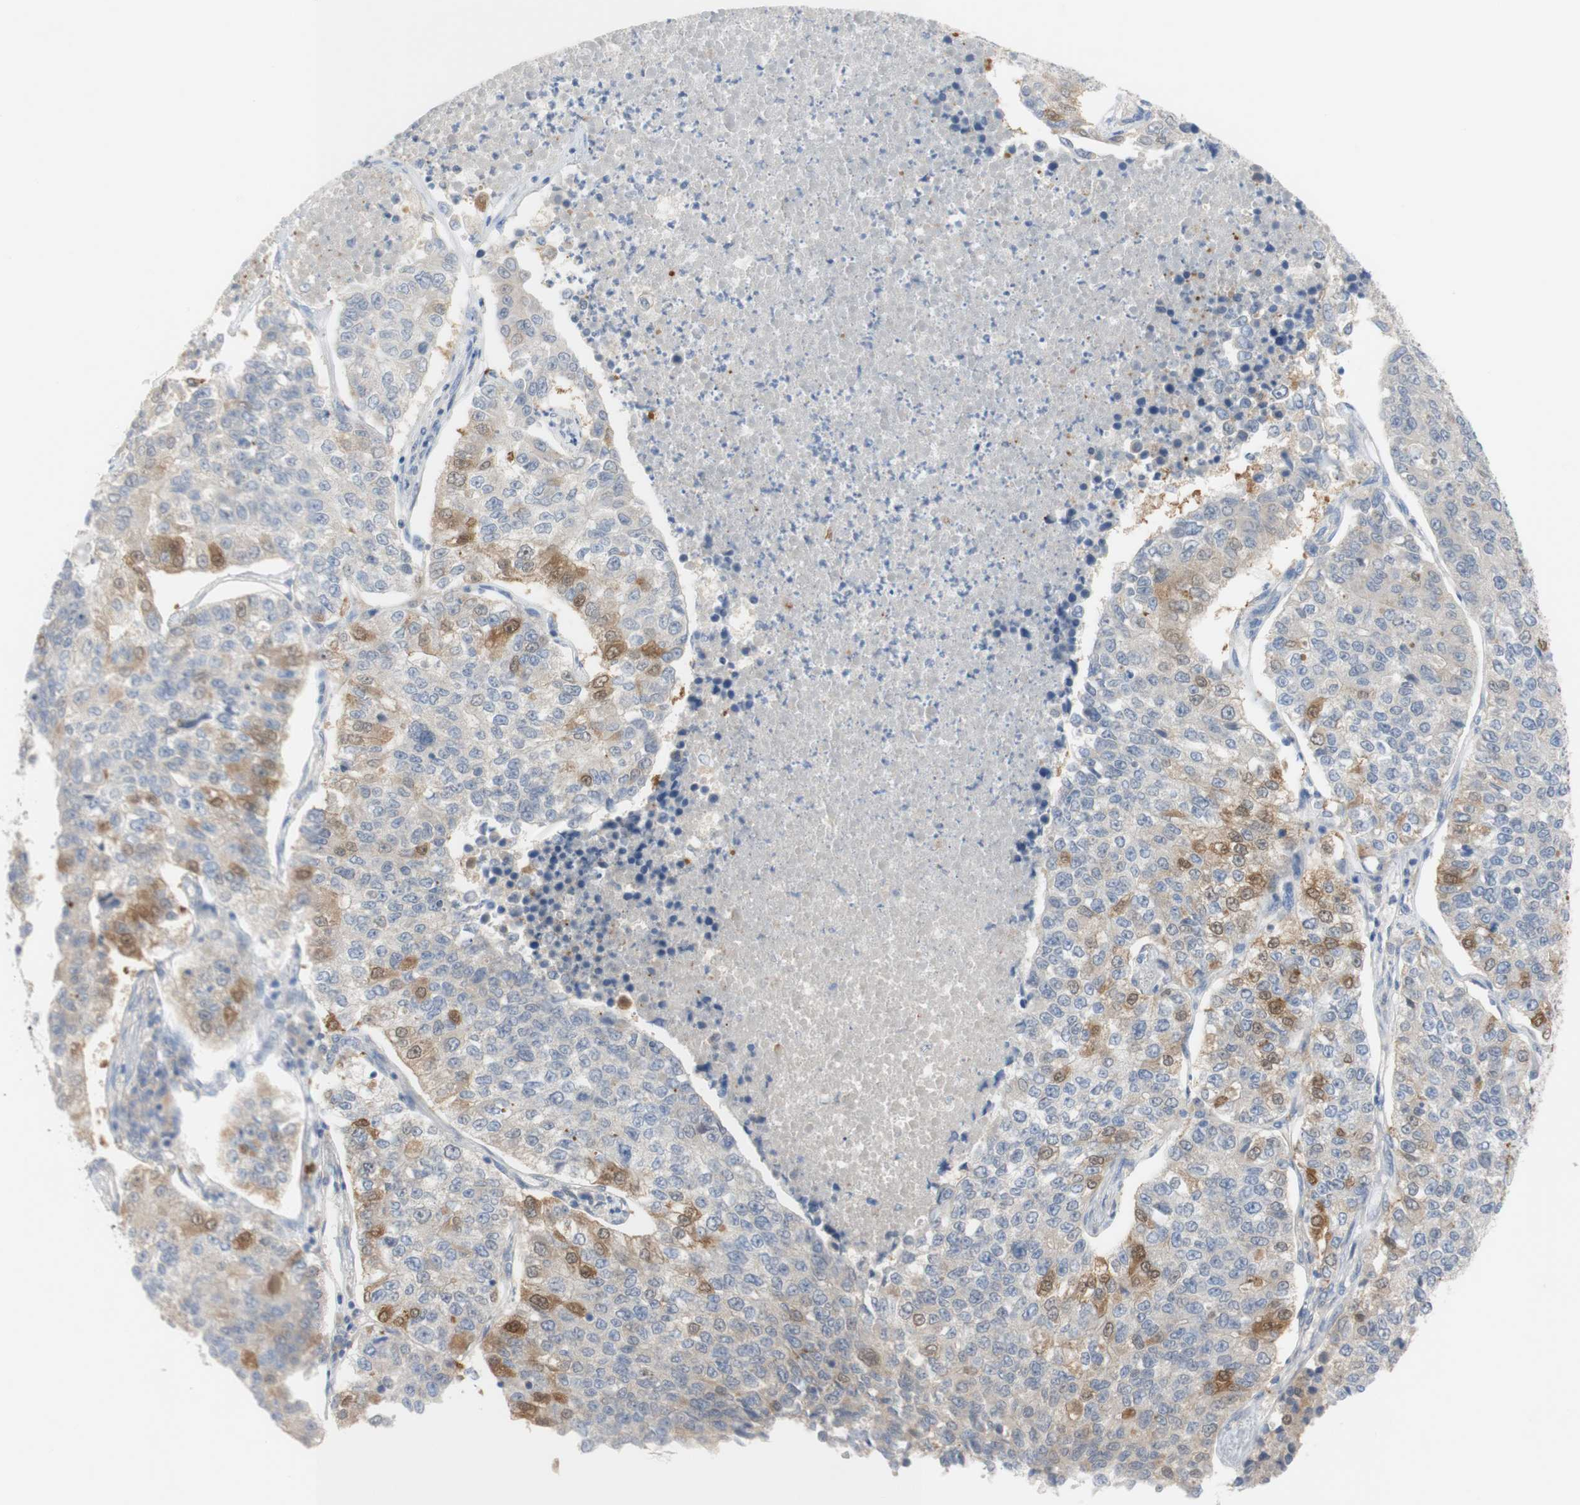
{"staining": {"intensity": "moderate", "quantity": "<25%", "location": "cytoplasmic/membranous,nuclear"}, "tissue": "lung cancer", "cell_type": "Tumor cells", "image_type": "cancer", "snomed": [{"axis": "morphology", "description": "Adenocarcinoma, NOS"}, {"axis": "topography", "description": "Lung"}], "caption": "Immunohistochemical staining of human lung cancer (adenocarcinoma) reveals moderate cytoplasmic/membranous and nuclear protein staining in approximately <25% of tumor cells.", "gene": "SELENBP1", "patient": {"sex": "male", "age": 49}}